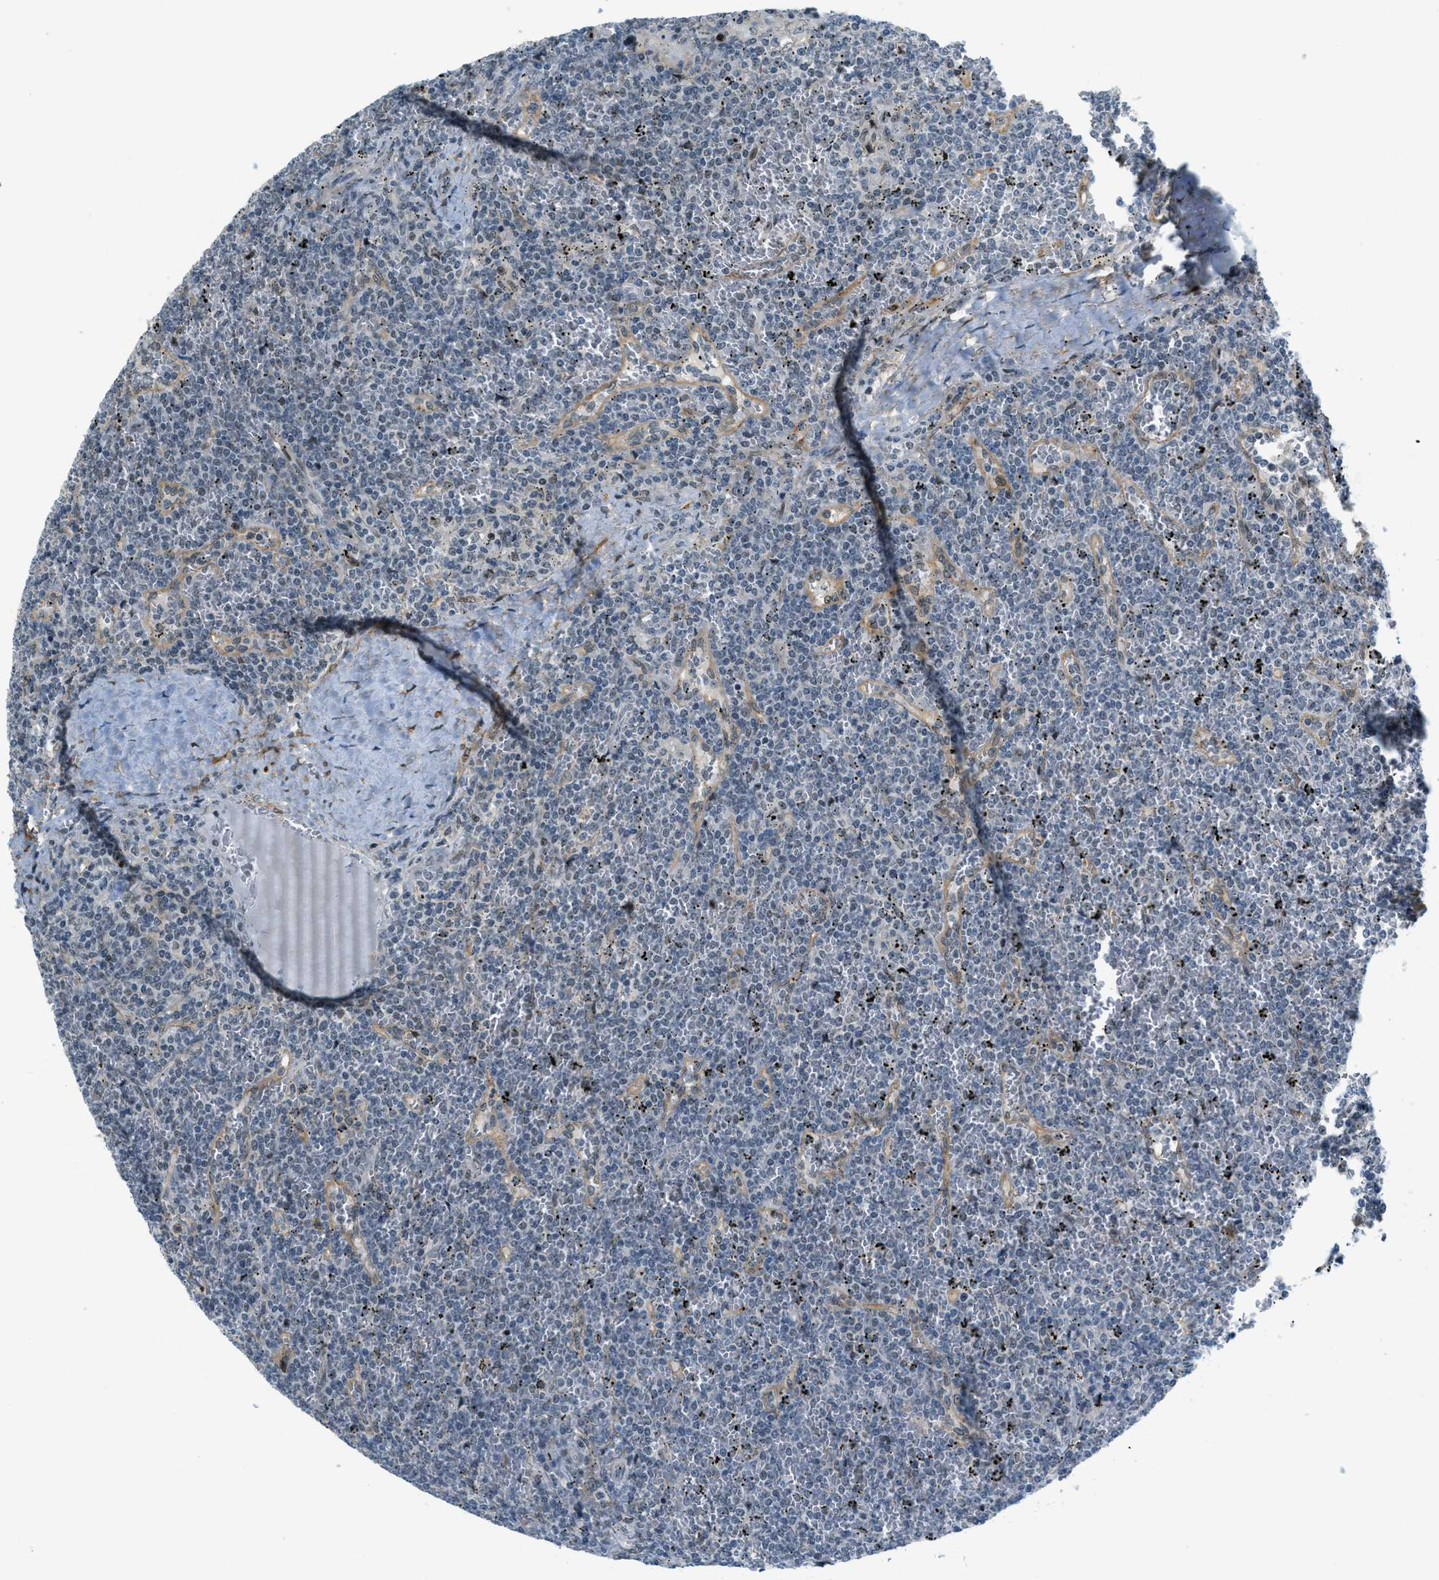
{"staining": {"intensity": "negative", "quantity": "none", "location": "none"}, "tissue": "lymphoma", "cell_type": "Tumor cells", "image_type": "cancer", "snomed": [{"axis": "morphology", "description": "Malignant lymphoma, non-Hodgkin's type, Low grade"}, {"axis": "topography", "description": "Spleen"}], "caption": "Micrograph shows no significant protein expression in tumor cells of malignant lymphoma, non-Hodgkin's type (low-grade).", "gene": "ZDHHC23", "patient": {"sex": "female", "age": 19}}